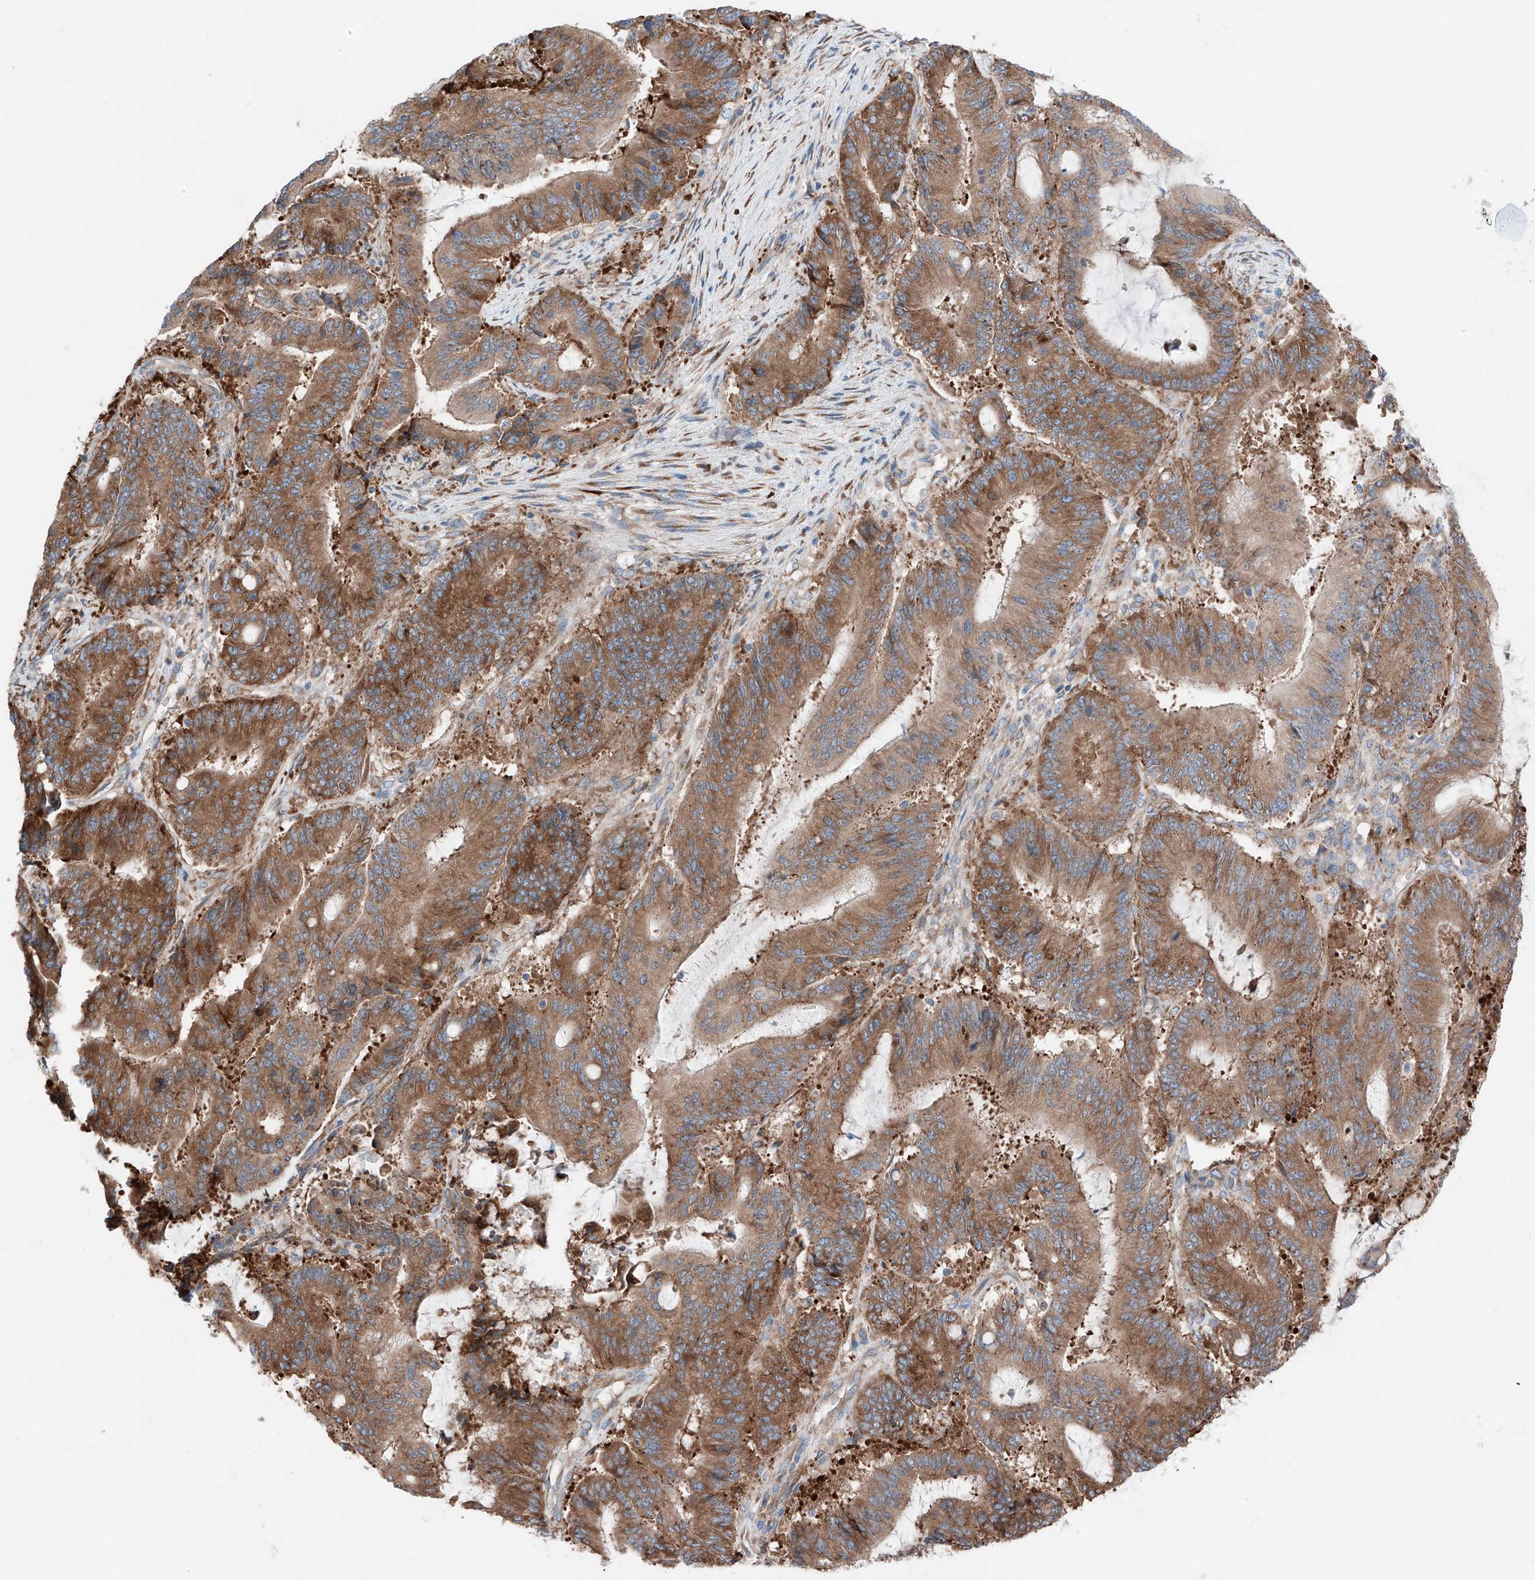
{"staining": {"intensity": "moderate", "quantity": ">75%", "location": "cytoplasmic/membranous"}, "tissue": "liver cancer", "cell_type": "Tumor cells", "image_type": "cancer", "snomed": [{"axis": "morphology", "description": "Normal tissue, NOS"}, {"axis": "morphology", "description": "Cholangiocarcinoma"}, {"axis": "topography", "description": "Liver"}, {"axis": "topography", "description": "Peripheral nerve tissue"}], "caption": "Immunohistochemical staining of liver cholangiocarcinoma shows medium levels of moderate cytoplasmic/membranous expression in about >75% of tumor cells.", "gene": "CRELD1", "patient": {"sex": "female", "age": 73}}